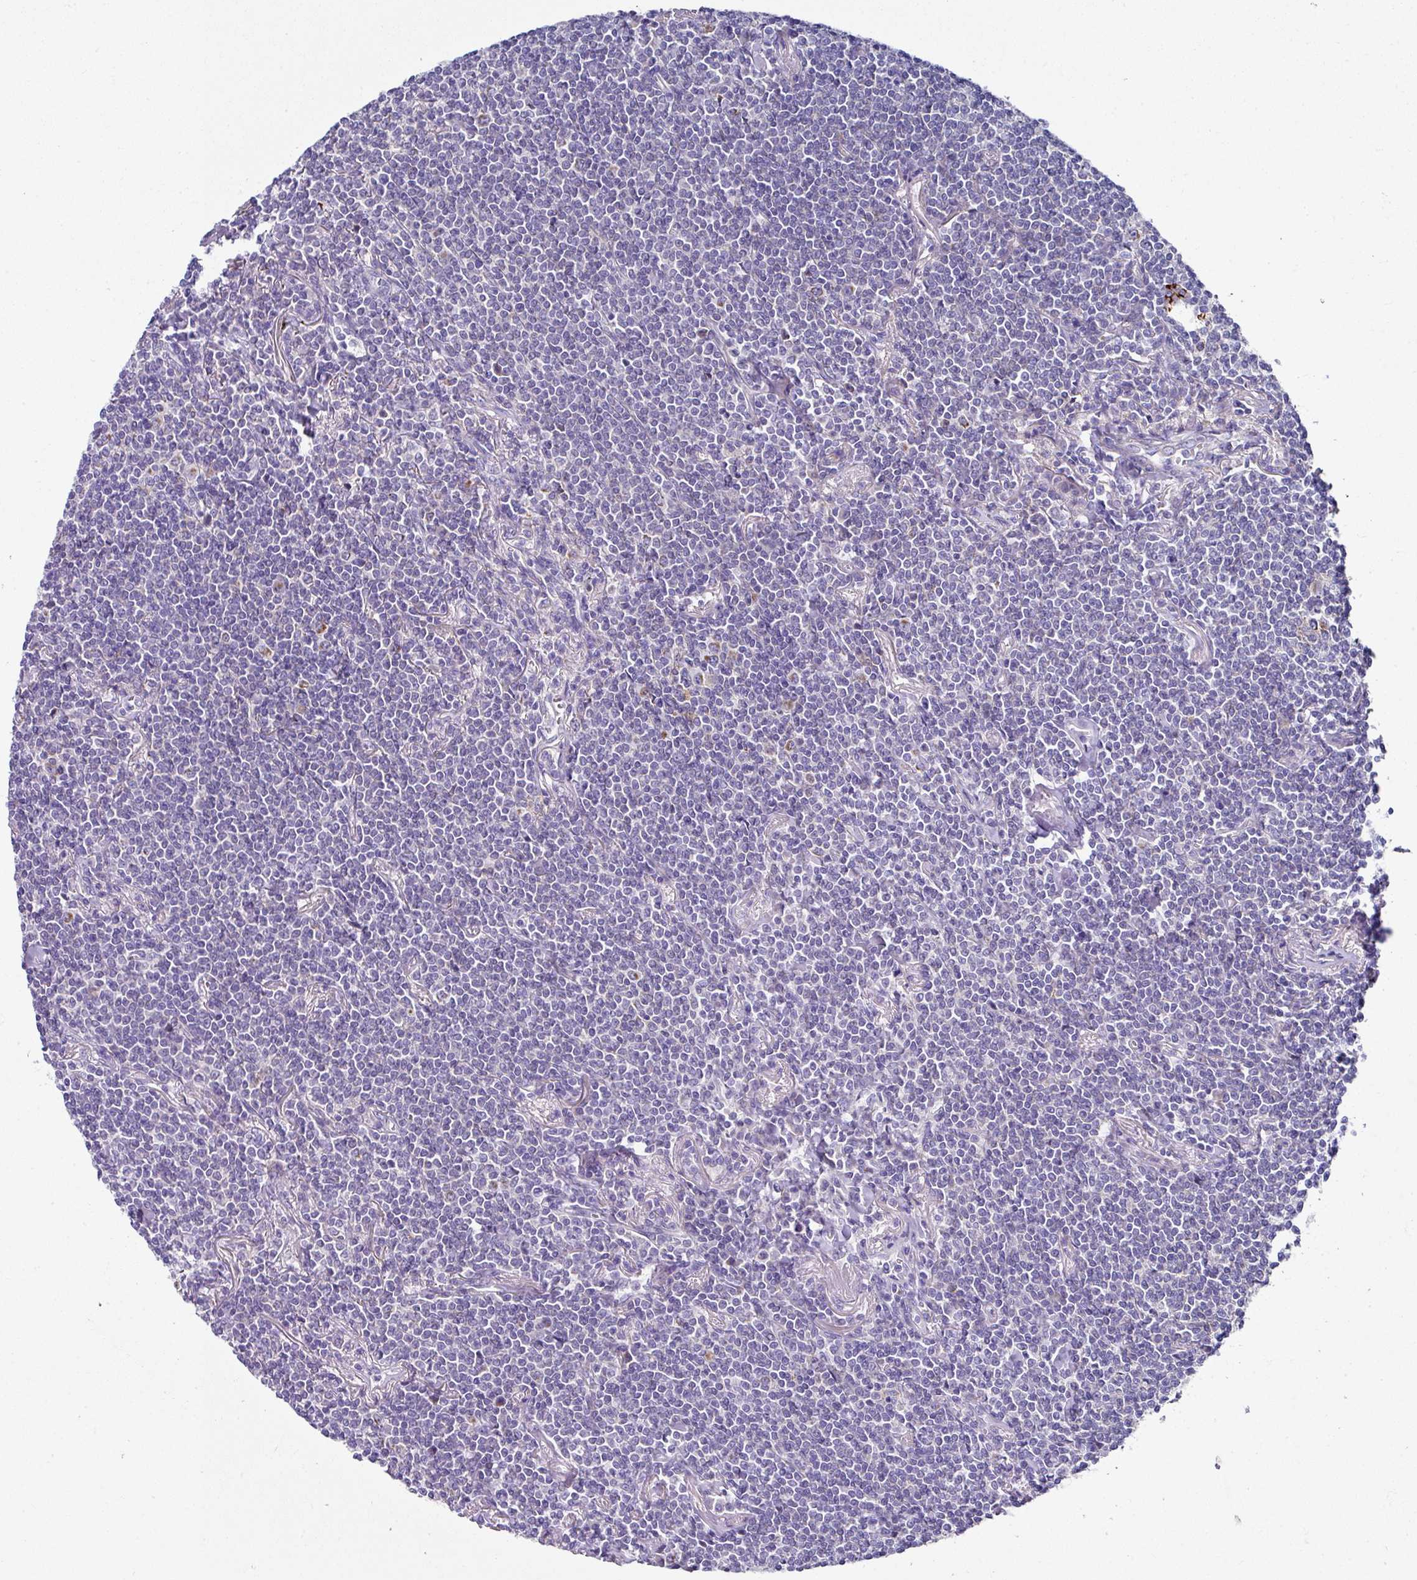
{"staining": {"intensity": "negative", "quantity": "none", "location": "none"}, "tissue": "lymphoma", "cell_type": "Tumor cells", "image_type": "cancer", "snomed": [{"axis": "morphology", "description": "Malignant lymphoma, non-Hodgkin's type, Low grade"}, {"axis": "topography", "description": "Lung"}], "caption": "Lymphoma was stained to show a protein in brown. There is no significant positivity in tumor cells.", "gene": "CLDN1", "patient": {"sex": "female", "age": 71}}